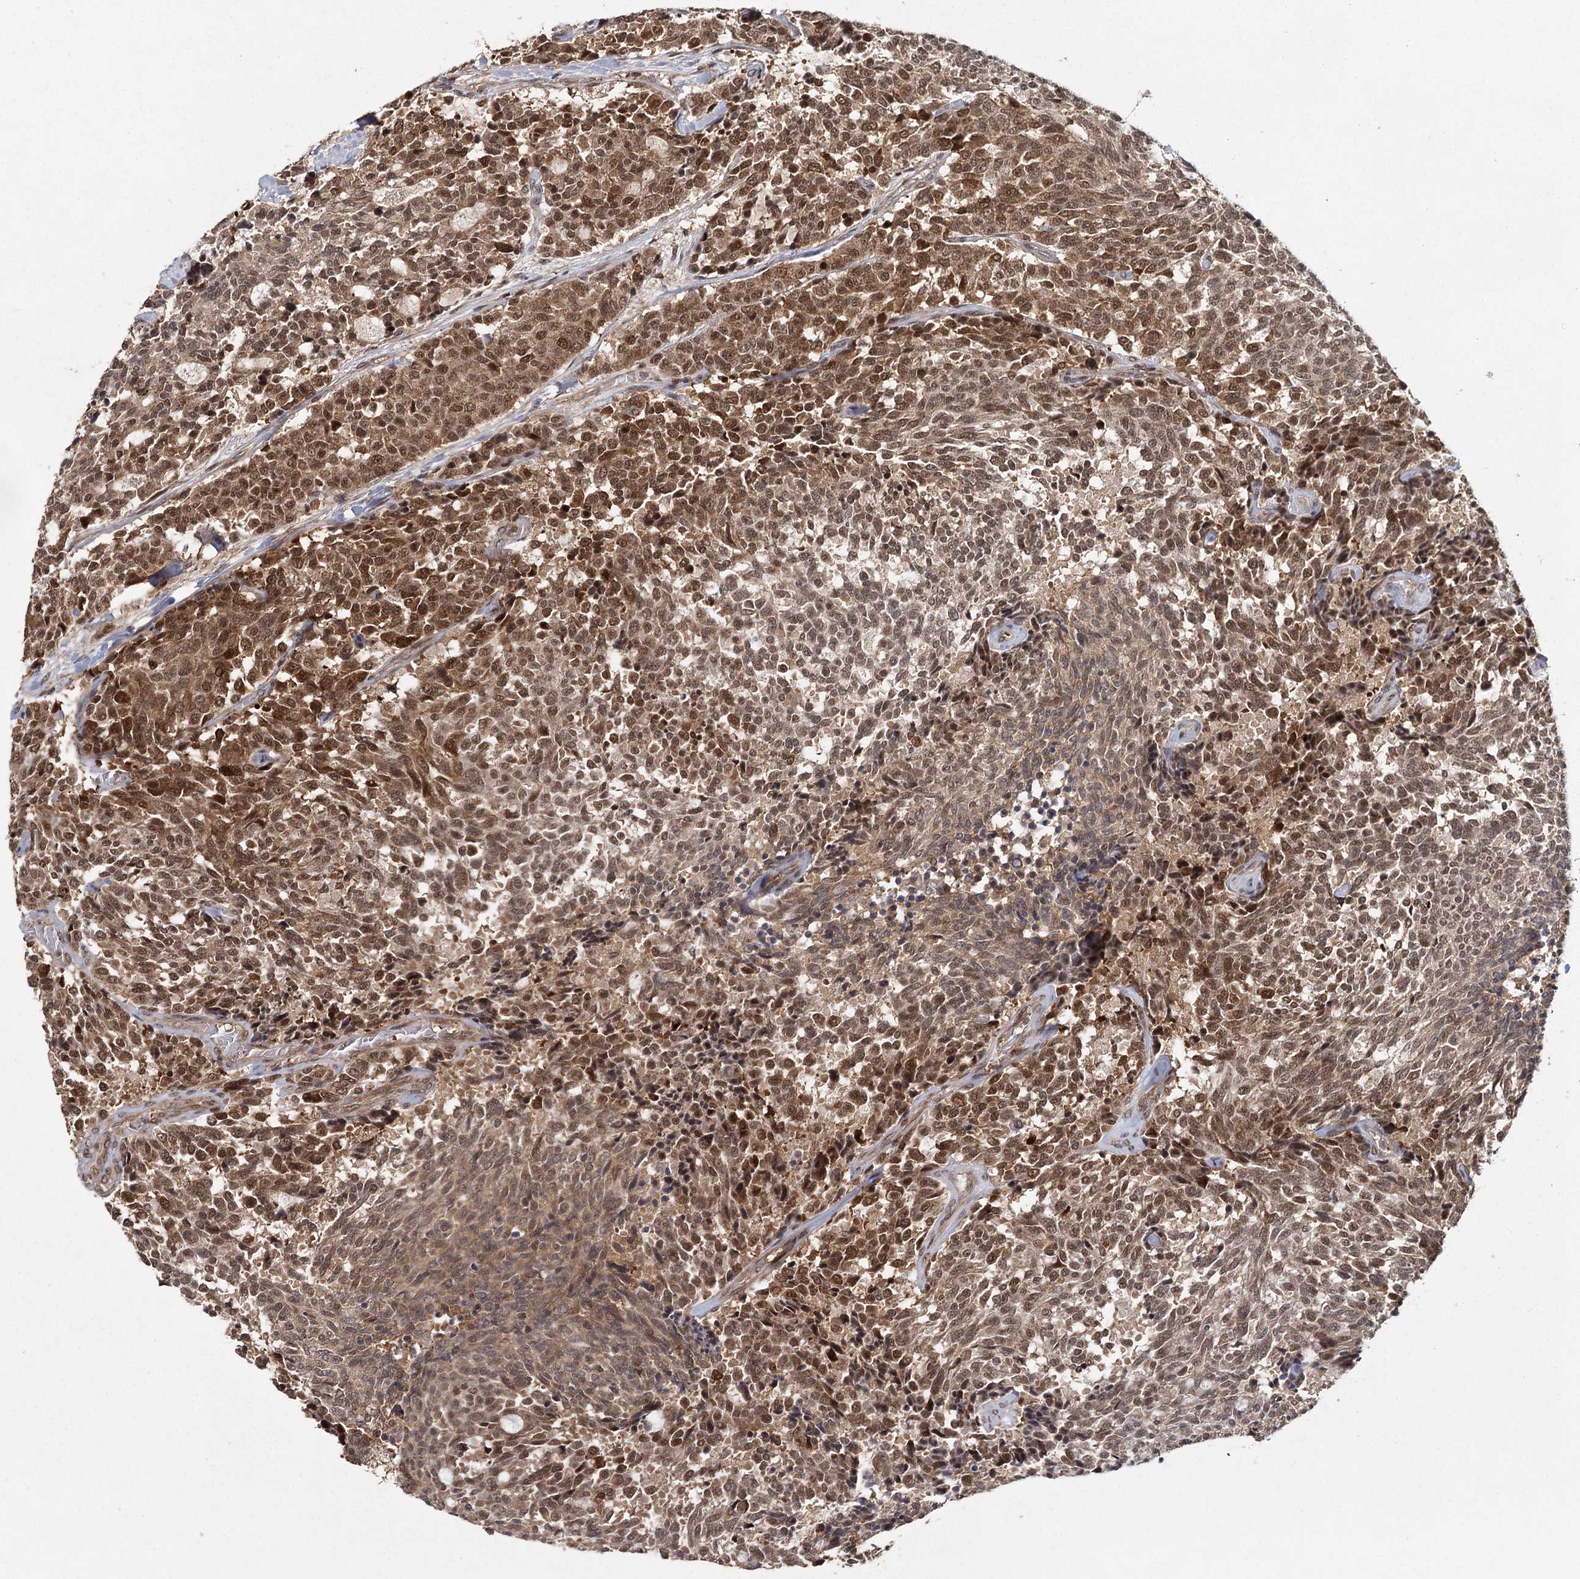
{"staining": {"intensity": "moderate", "quantity": ">75%", "location": "cytoplasmic/membranous,nuclear"}, "tissue": "carcinoid", "cell_type": "Tumor cells", "image_type": "cancer", "snomed": [{"axis": "morphology", "description": "Carcinoid, malignant, NOS"}, {"axis": "topography", "description": "Pancreas"}], "caption": "Human carcinoid (malignant) stained with a brown dye displays moderate cytoplasmic/membranous and nuclear positive expression in approximately >75% of tumor cells.", "gene": "ZCCHC24", "patient": {"sex": "female", "age": 54}}